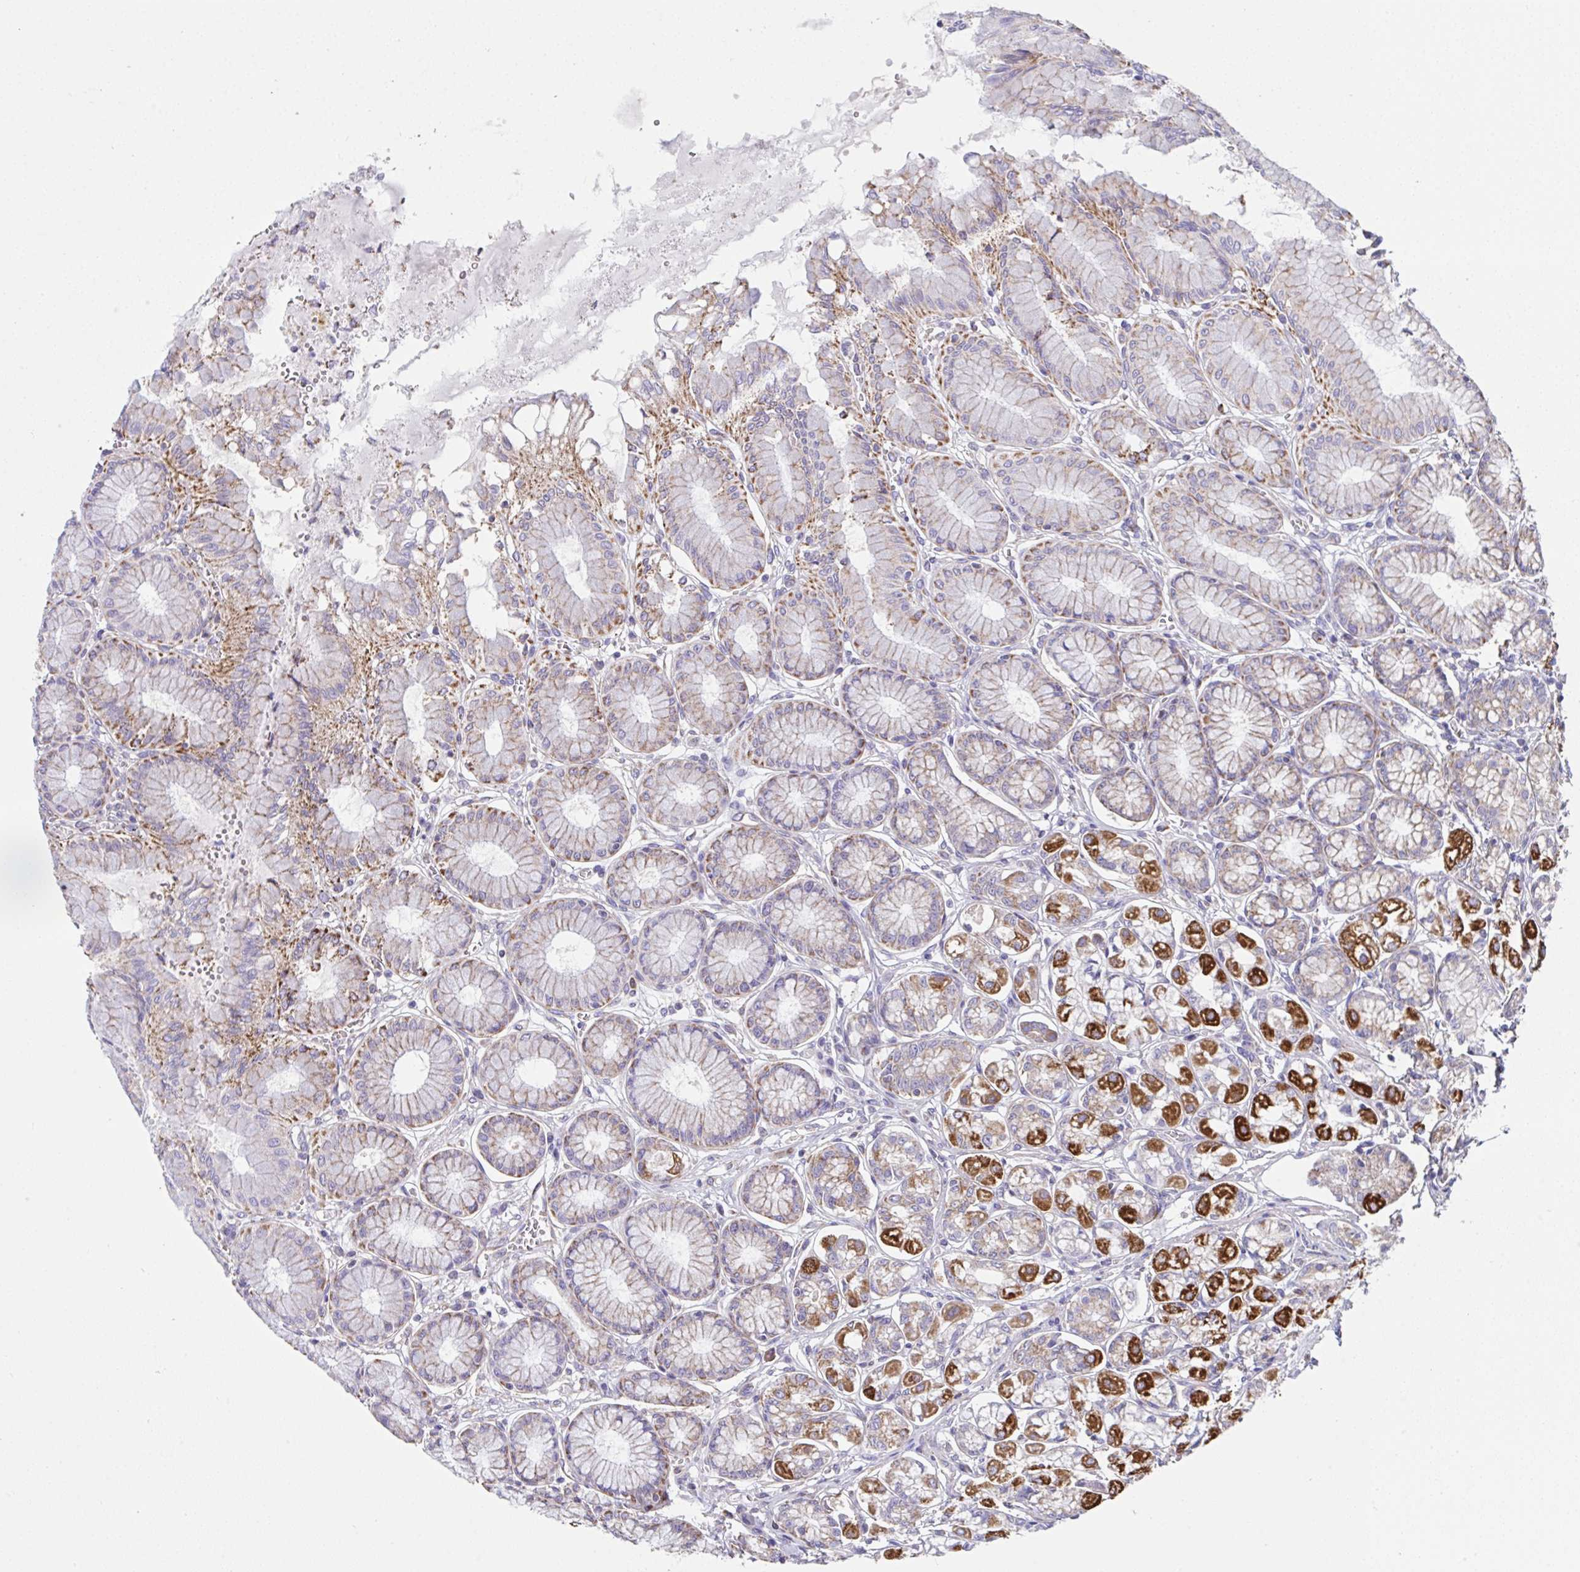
{"staining": {"intensity": "strong", "quantity": "<25%", "location": "cytoplasmic/membranous"}, "tissue": "stomach", "cell_type": "Glandular cells", "image_type": "normal", "snomed": [{"axis": "morphology", "description": "Normal tissue, NOS"}, {"axis": "topography", "description": "Stomach"}, {"axis": "topography", "description": "Stomach, lower"}], "caption": "Brown immunohistochemical staining in normal human stomach exhibits strong cytoplasmic/membranous expression in approximately <25% of glandular cells.", "gene": "DOK7", "patient": {"sex": "male", "age": 76}}